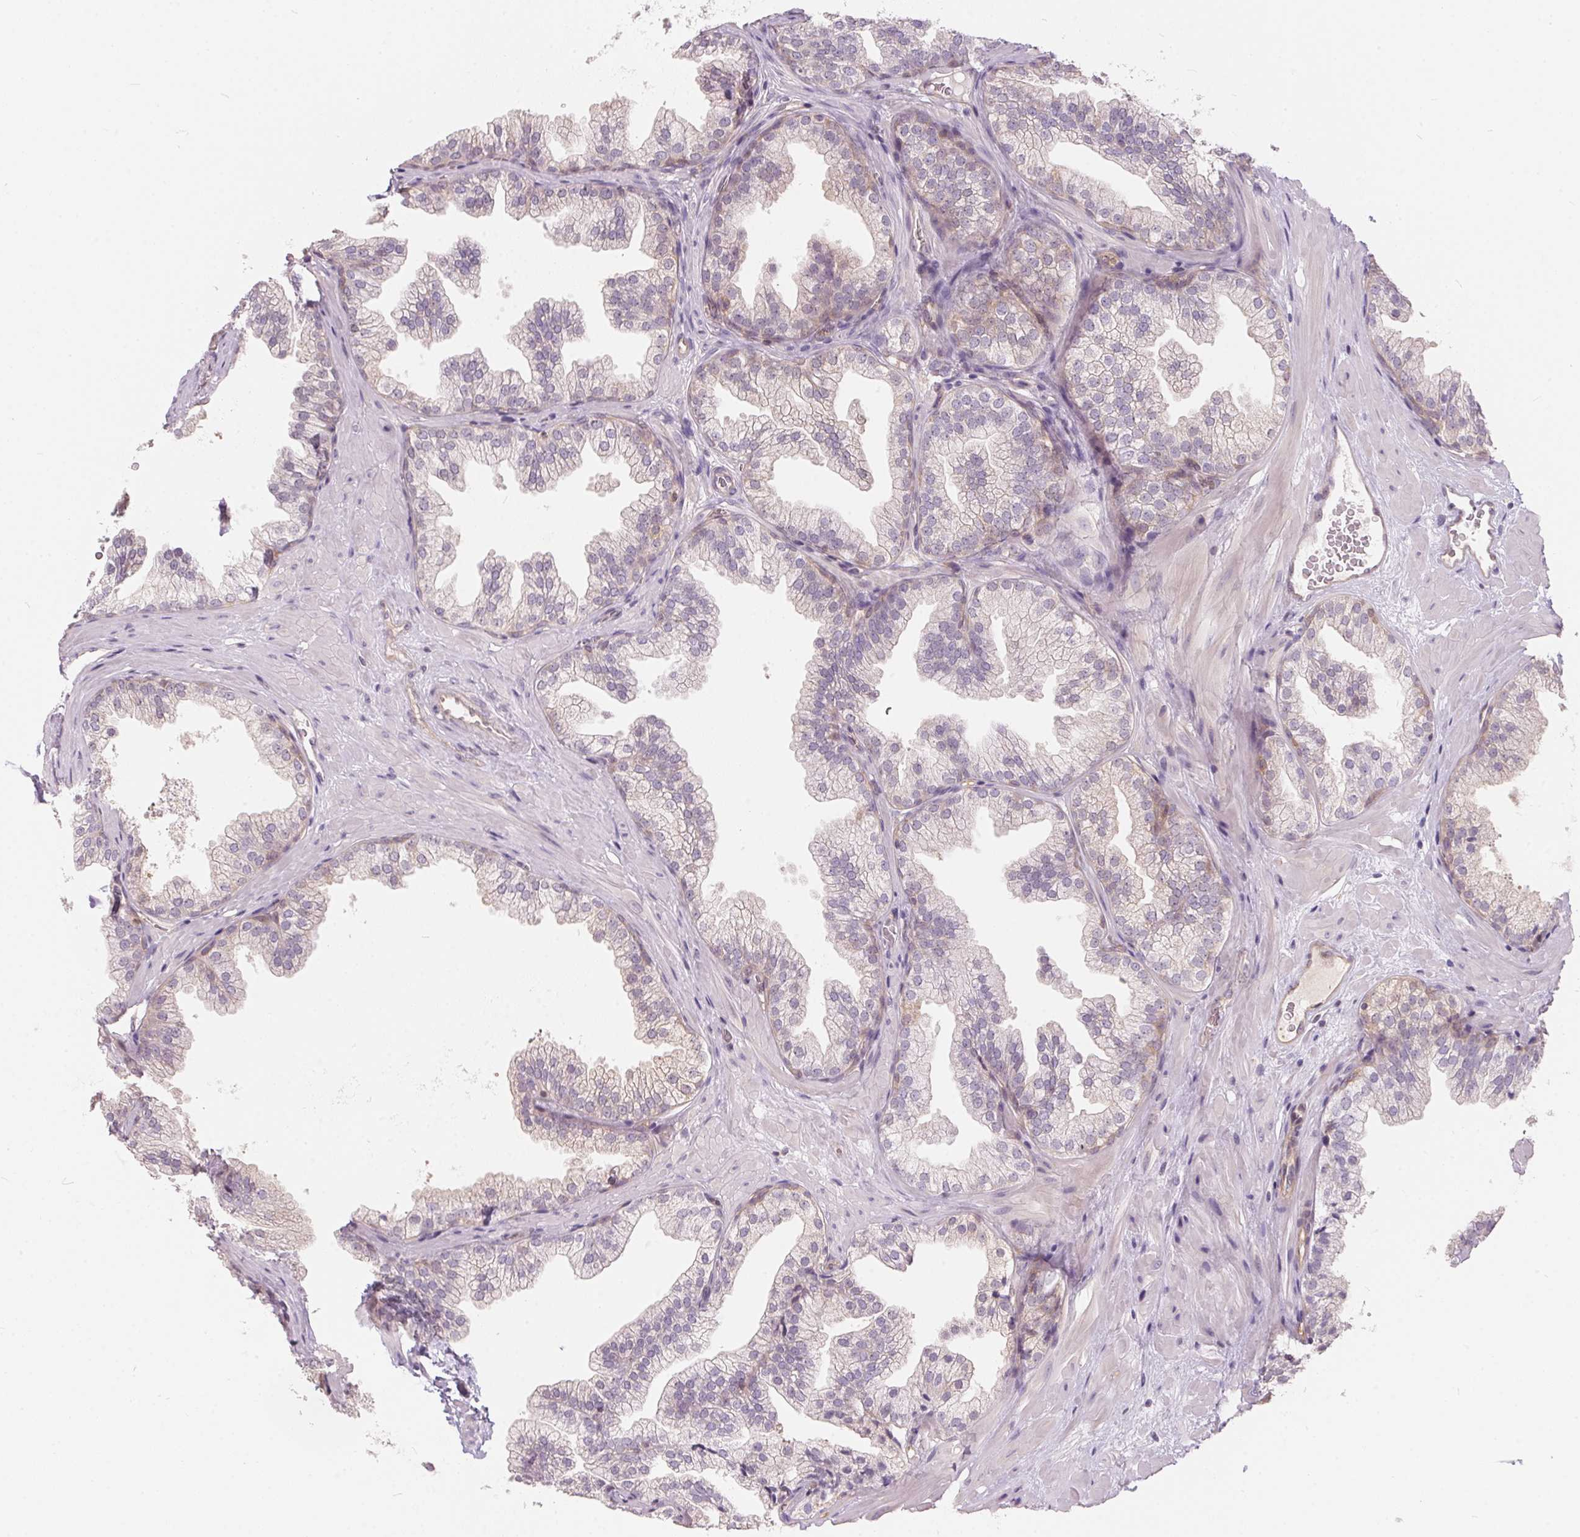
{"staining": {"intensity": "weak", "quantity": "<25%", "location": "nuclear"}, "tissue": "prostate", "cell_type": "Glandular cells", "image_type": "normal", "snomed": [{"axis": "morphology", "description": "Normal tissue, NOS"}, {"axis": "topography", "description": "Prostate"}], "caption": "The photomicrograph demonstrates no significant positivity in glandular cells of prostate. (Stains: DAB immunohistochemistry with hematoxylin counter stain, Microscopy: brightfield microscopy at high magnification).", "gene": "BLMH", "patient": {"sex": "male", "age": 37}}